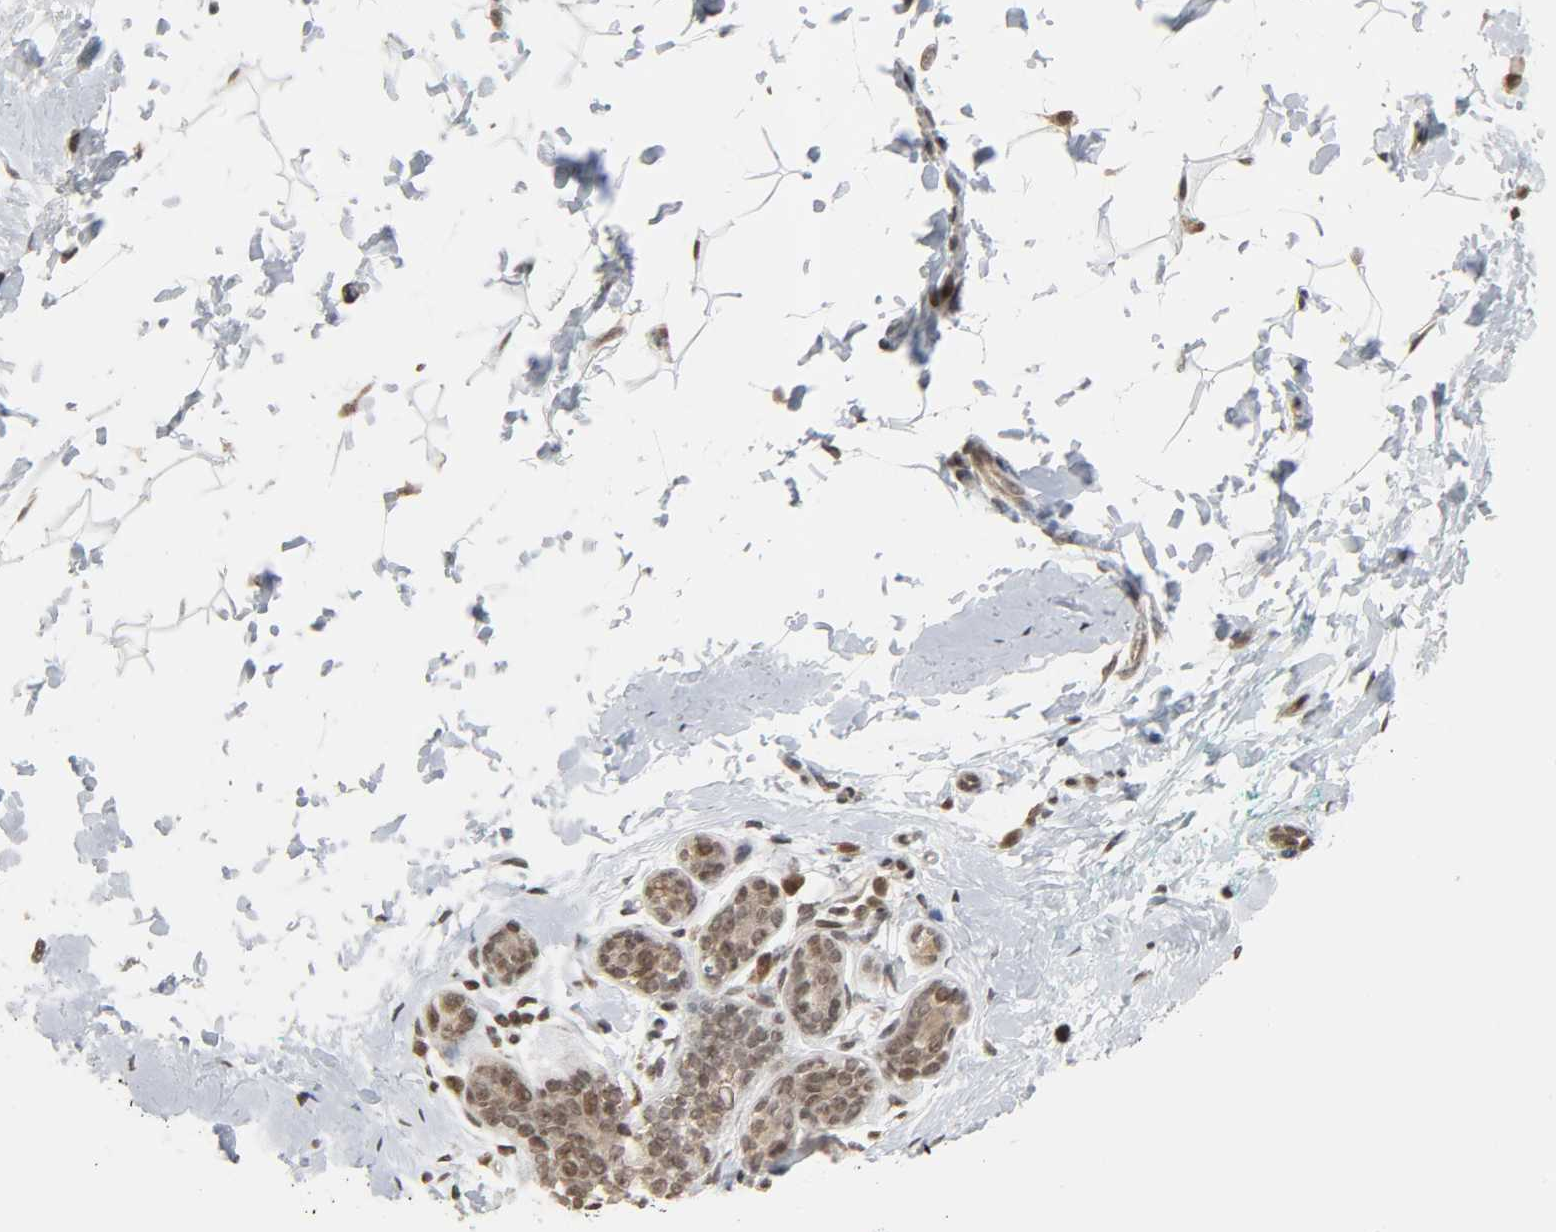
{"staining": {"intensity": "moderate", "quantity": ">75%", "location": "nuclear"}, "tissue": "breast", "cell_type": "Adipocytes", "image_type": "normal", "snomed": [{"axis": "morphology", "description": "Normal tissue, NOS"}, {"axis": "topography", "description": "Breast"}], "caption": "Breast stained for a protein (brown) demonstrates moderate nuclear positive staining in about >75% of adipocytes.", "gene": "XRCC1", "patient": {"sex": "female", "age": 52}}